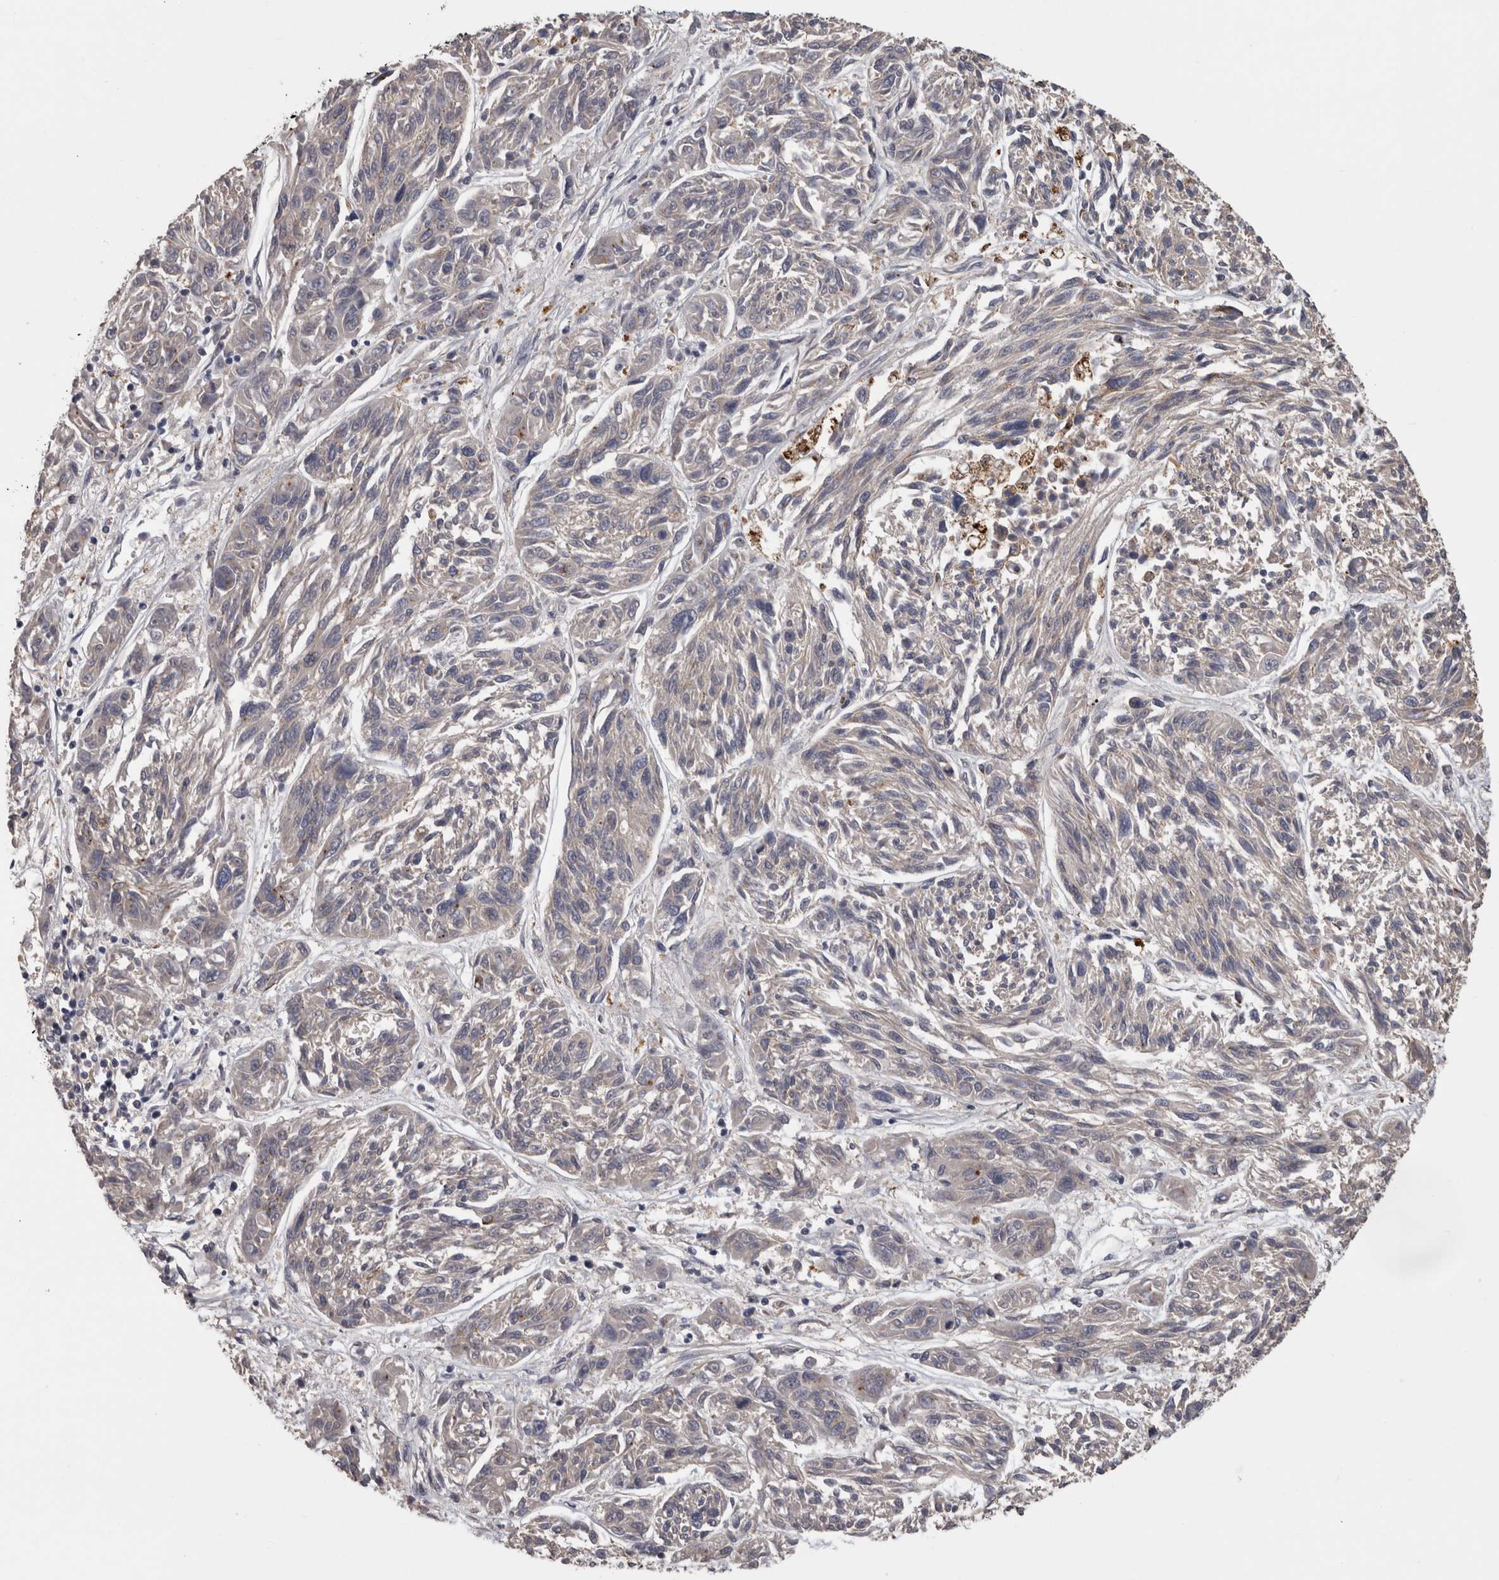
{"staining": {"intensity": "negative", "quantity": "none", "location": "none"}, "tissue": "melanoma", "cell_type": "Tumor cells", "image_type": "cancer", "snomed": [{"axis": "morphology", "description": "Malignant melanoma, NOS"}, {"axis": "topography", "description": "Skin"}], "caption": "This is an immunohistochemistry photomicrograph of melanoma. There is no positivity in tumor cells.", "gene": "PCM1", "patient": {"sex": "male", "age": 53}}